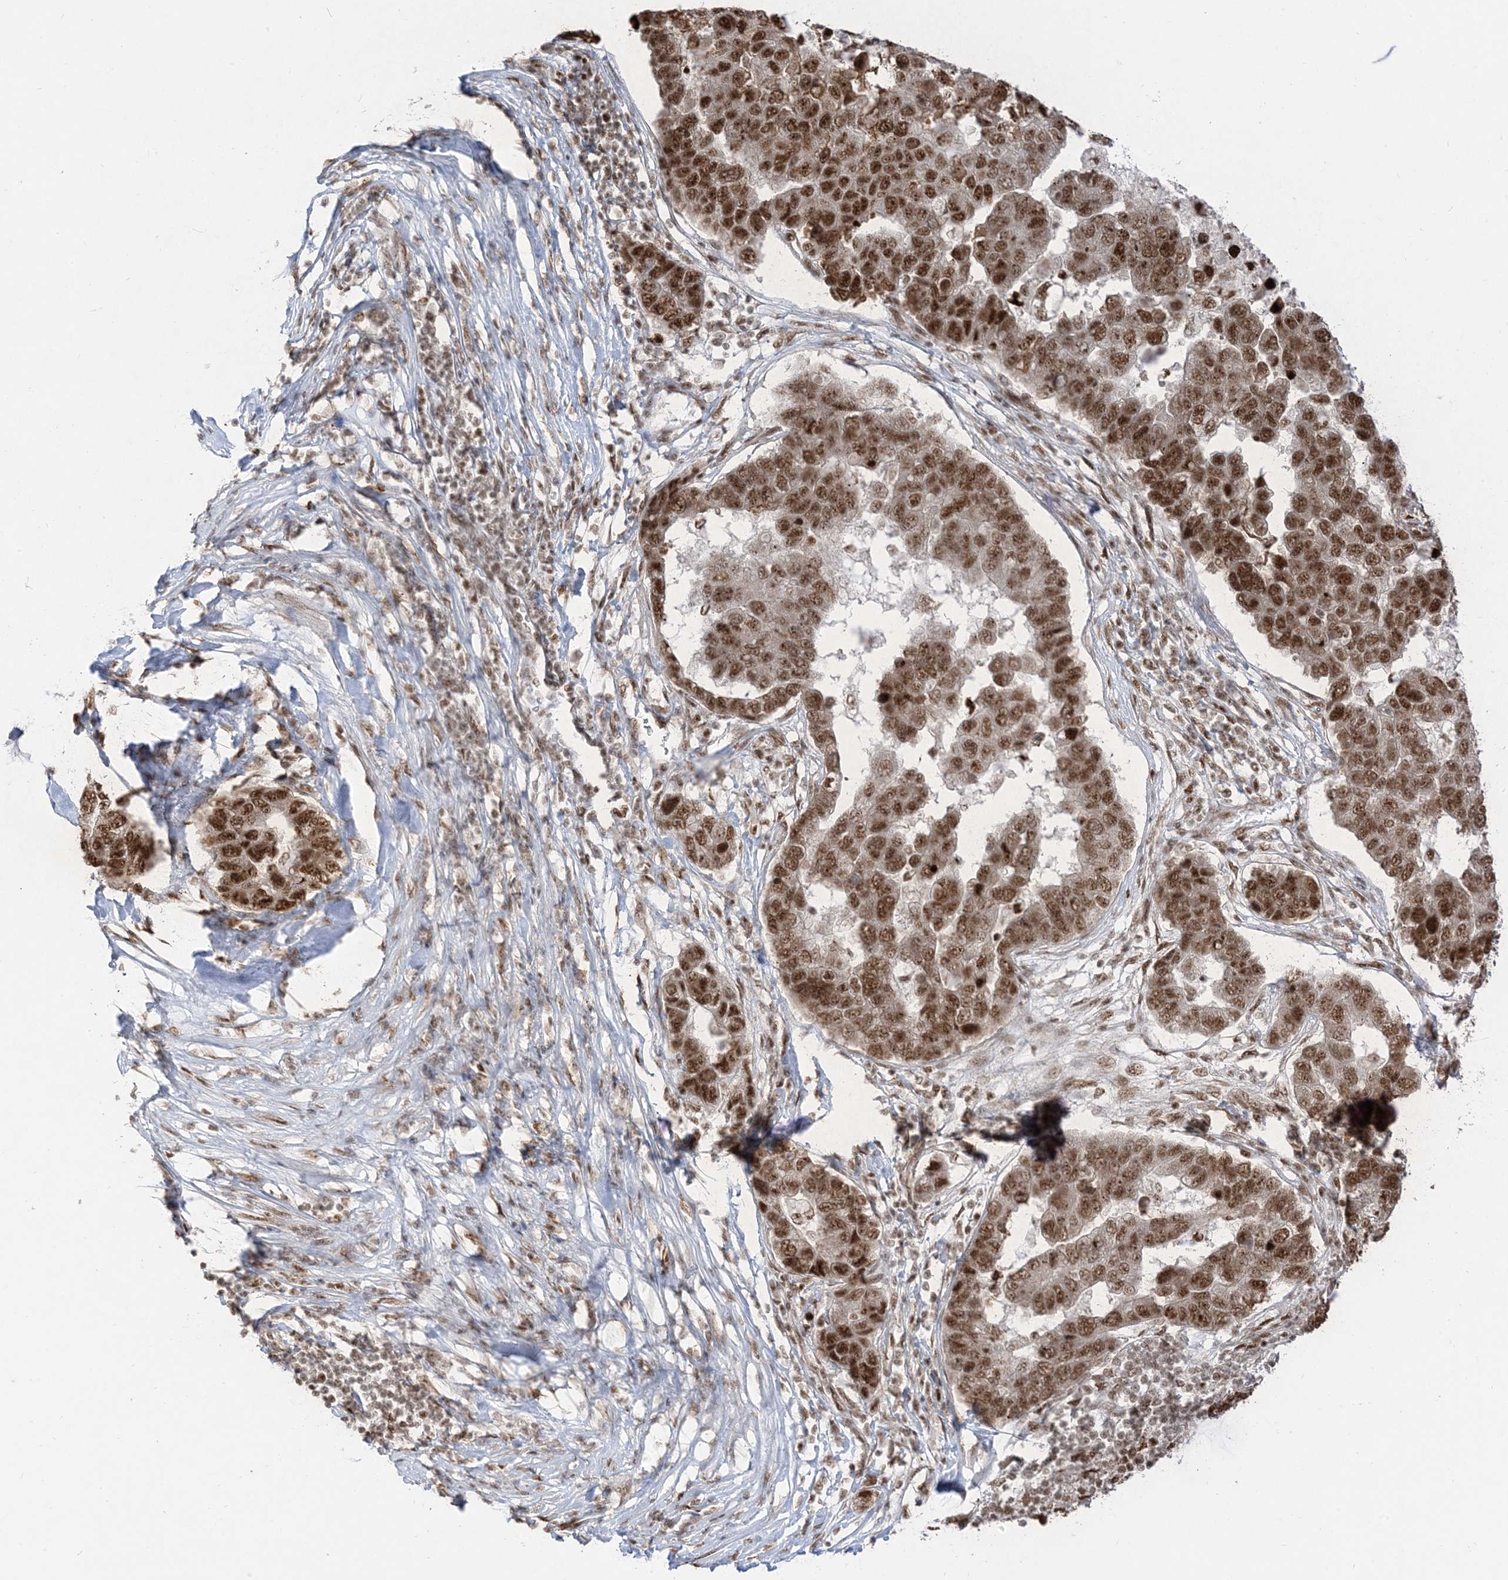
{"staining": {"intensity": "strong", "quantity": ">75%", "location": "nuclear"}, "tissue": "pancreatic cancer", "cell_type": "Tumor cells", "image_type": "cancer", "snomed": [{"axis": "morphology", "description": "Adenocarcinoma, NOS"}, {"axis": "topography", "description": "Pancreas"}], "caption": "Protein expression analysis of pancreatic adenocarcinoma reveals strong nuclear staining in approximately >75% of tumor cells.", "gene": "ARGLU1", "patient": {"sex": "female", "age": 61}}